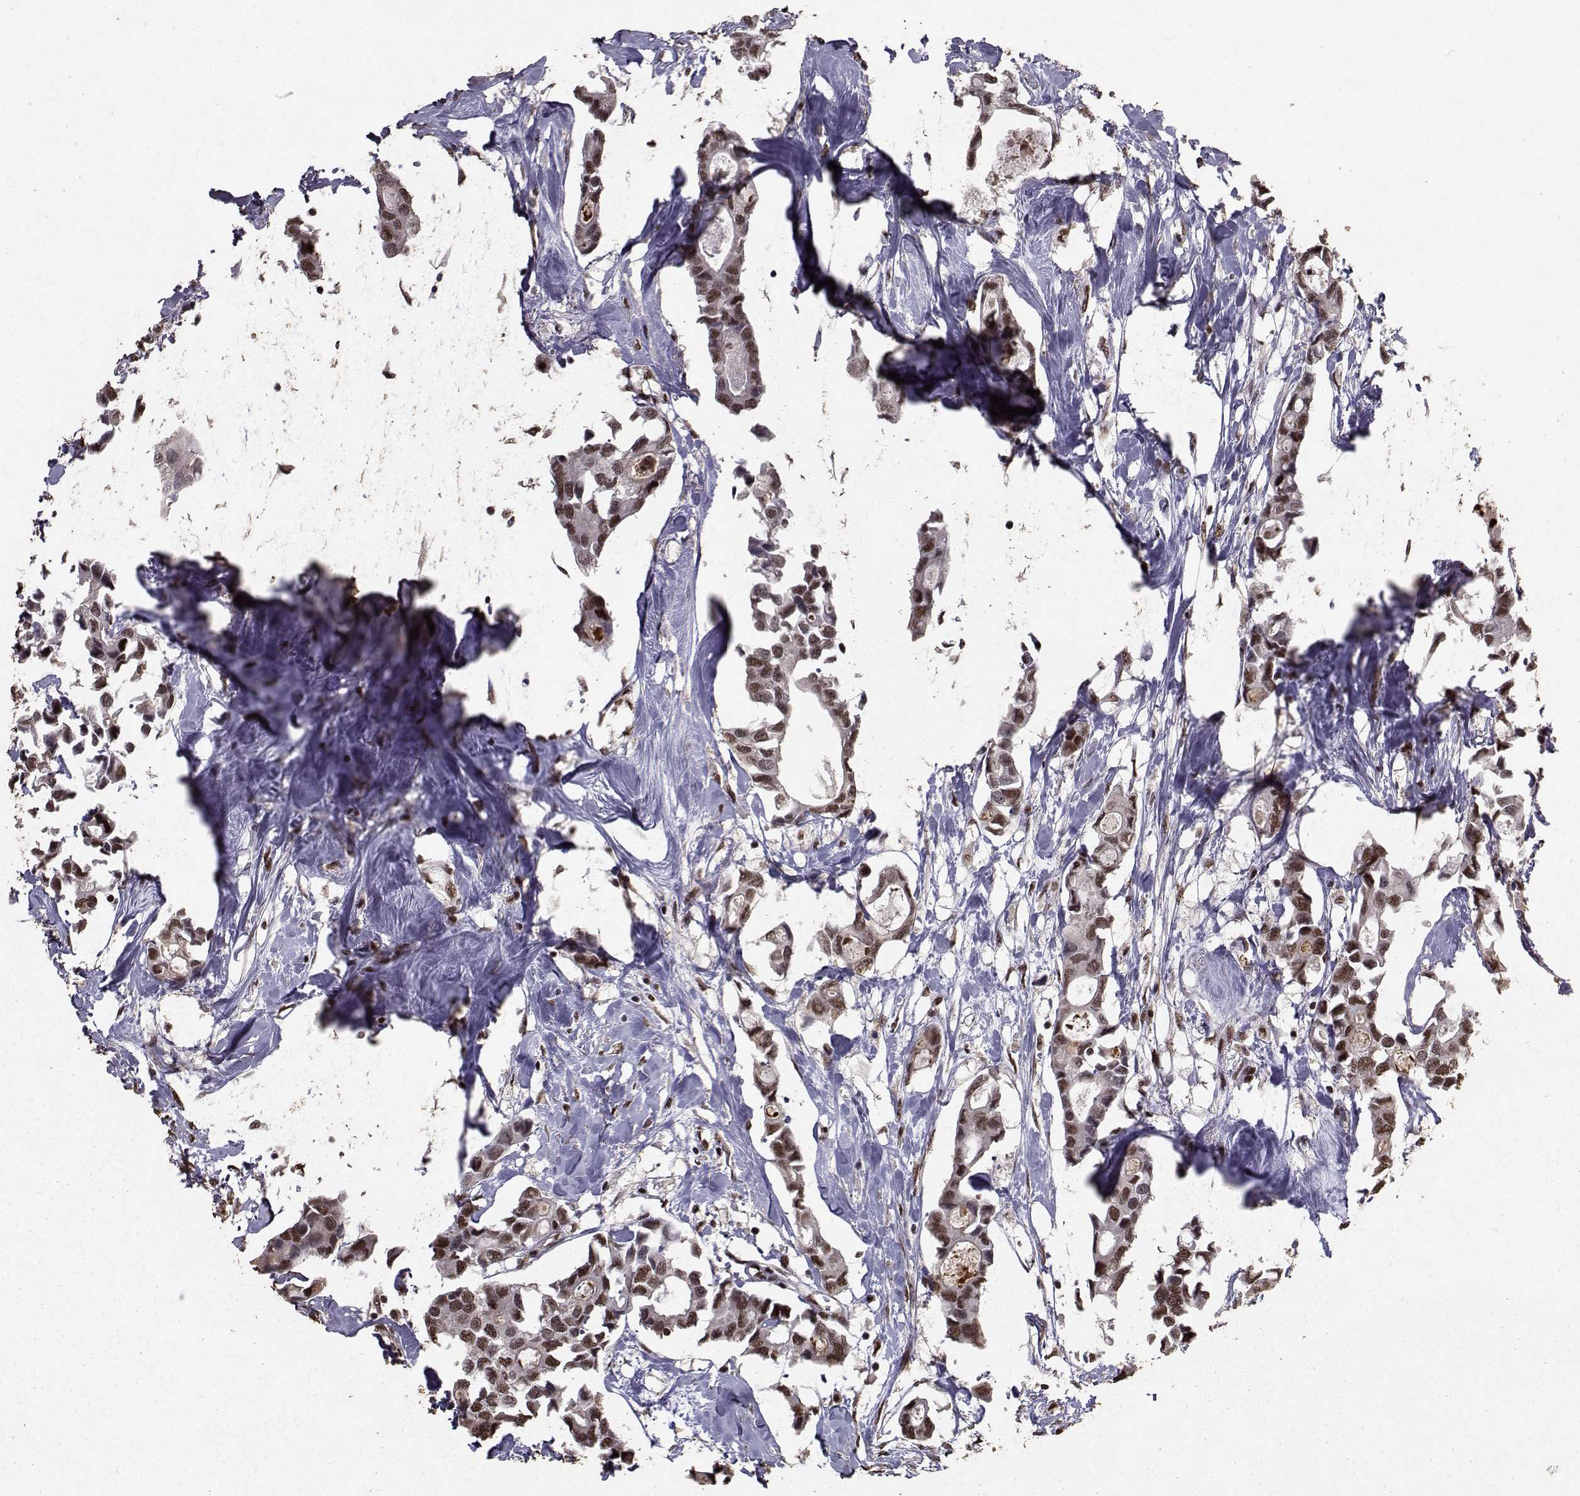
{"staining": {"intensity": "strong", "quantity": ">75%", "location": "cytoplasmic/membranous,nuclear"}, "tissue": "breast cancer", "cell_type": "Tumor cells", "image_type": "cancer", "snomed": [{"axis": "morphology", "description": "Duct carcinoma"}, {"axis": "topography", "description": "Breast"}], "caption": "DAB immunohistochemical staining of breast cancer exhibits strong cytoplasmic/membranous and nuclear protein expression in about >75% of tumor cells.", "gene": "SF1", "patient": {"sex": "female", "age": 83}}